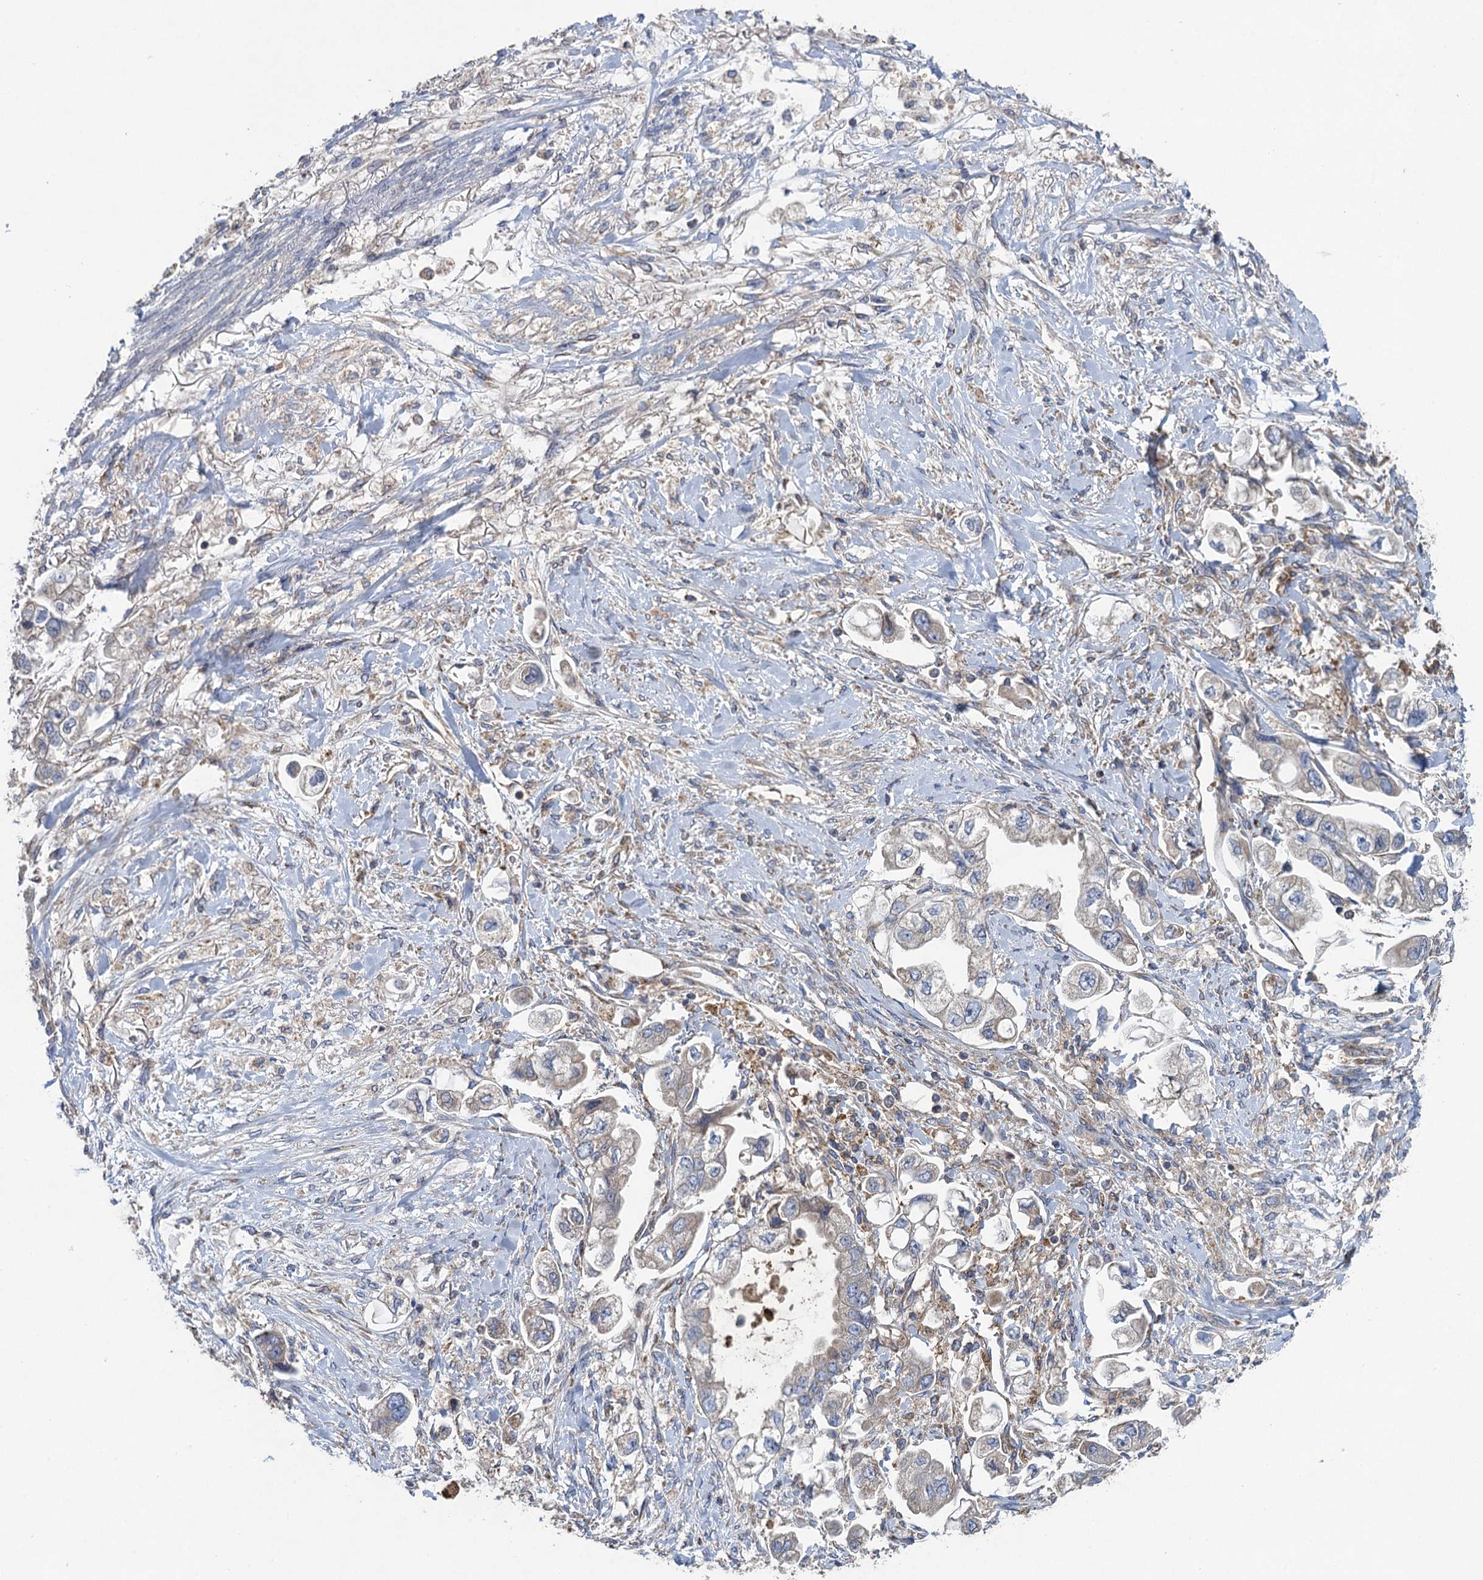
{"staining": {"intensity": "weak", "quantity": "<25%", "location": "cytoplasmic/membranous"}, "tissue": "stomach cancer", "cell_type": "Tumor cells", "image_type": "cancer", "snomed": [{"axis": "morphology", "description": "Adenocarcinoma, NOS"}, {"axis": "topography", "description": "Stomach"}], "caption": "High magnification brightfield microscopy of adenocarcinoma (stomach) stained with DAB (brown) and counterstained with hematoxylin (blue): tumor cells show no significant positivity.", "gene": "TXNDC11", "patient": {"sex": "male", "age": 62}}